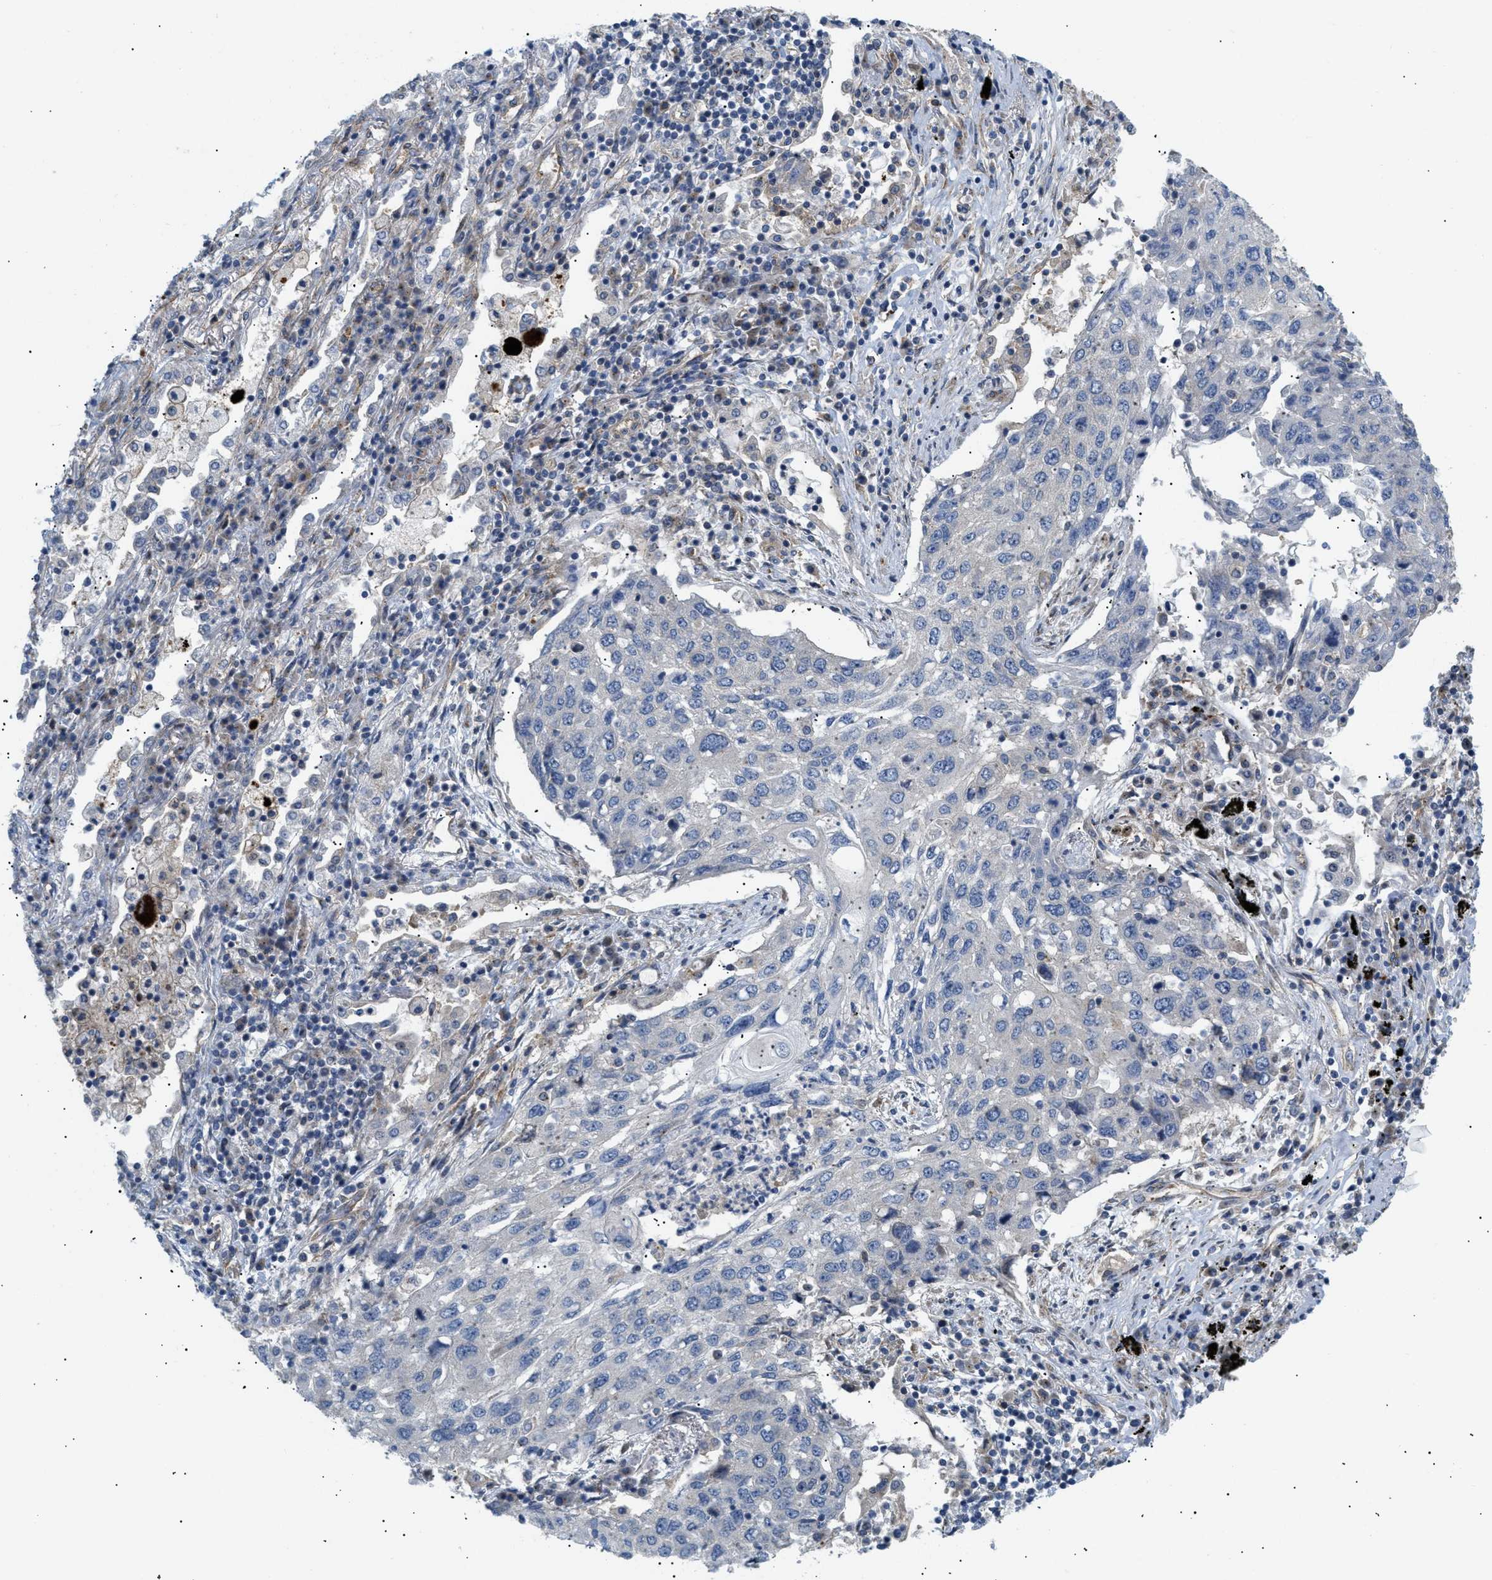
{"staining": {"intensity": "negative", "quantity": "none", "location": "none"}, "tissue": "lung cancer", "cell_type": "Tumor cells", "image_type": "cancer", "snomed": [{"axis": "morphology", "description": "Squamous cell carcinoma, NOS"}, {"axis": "topography", "description": "Lung"}], "caption": "This is an immunohistochemistry (IHC) photomicrograph of squamous cell carcinoma (lung). There is no expression in tumor cells.", "gene": "DCTN4", "patient": {"sex": "female", "age": 63}}